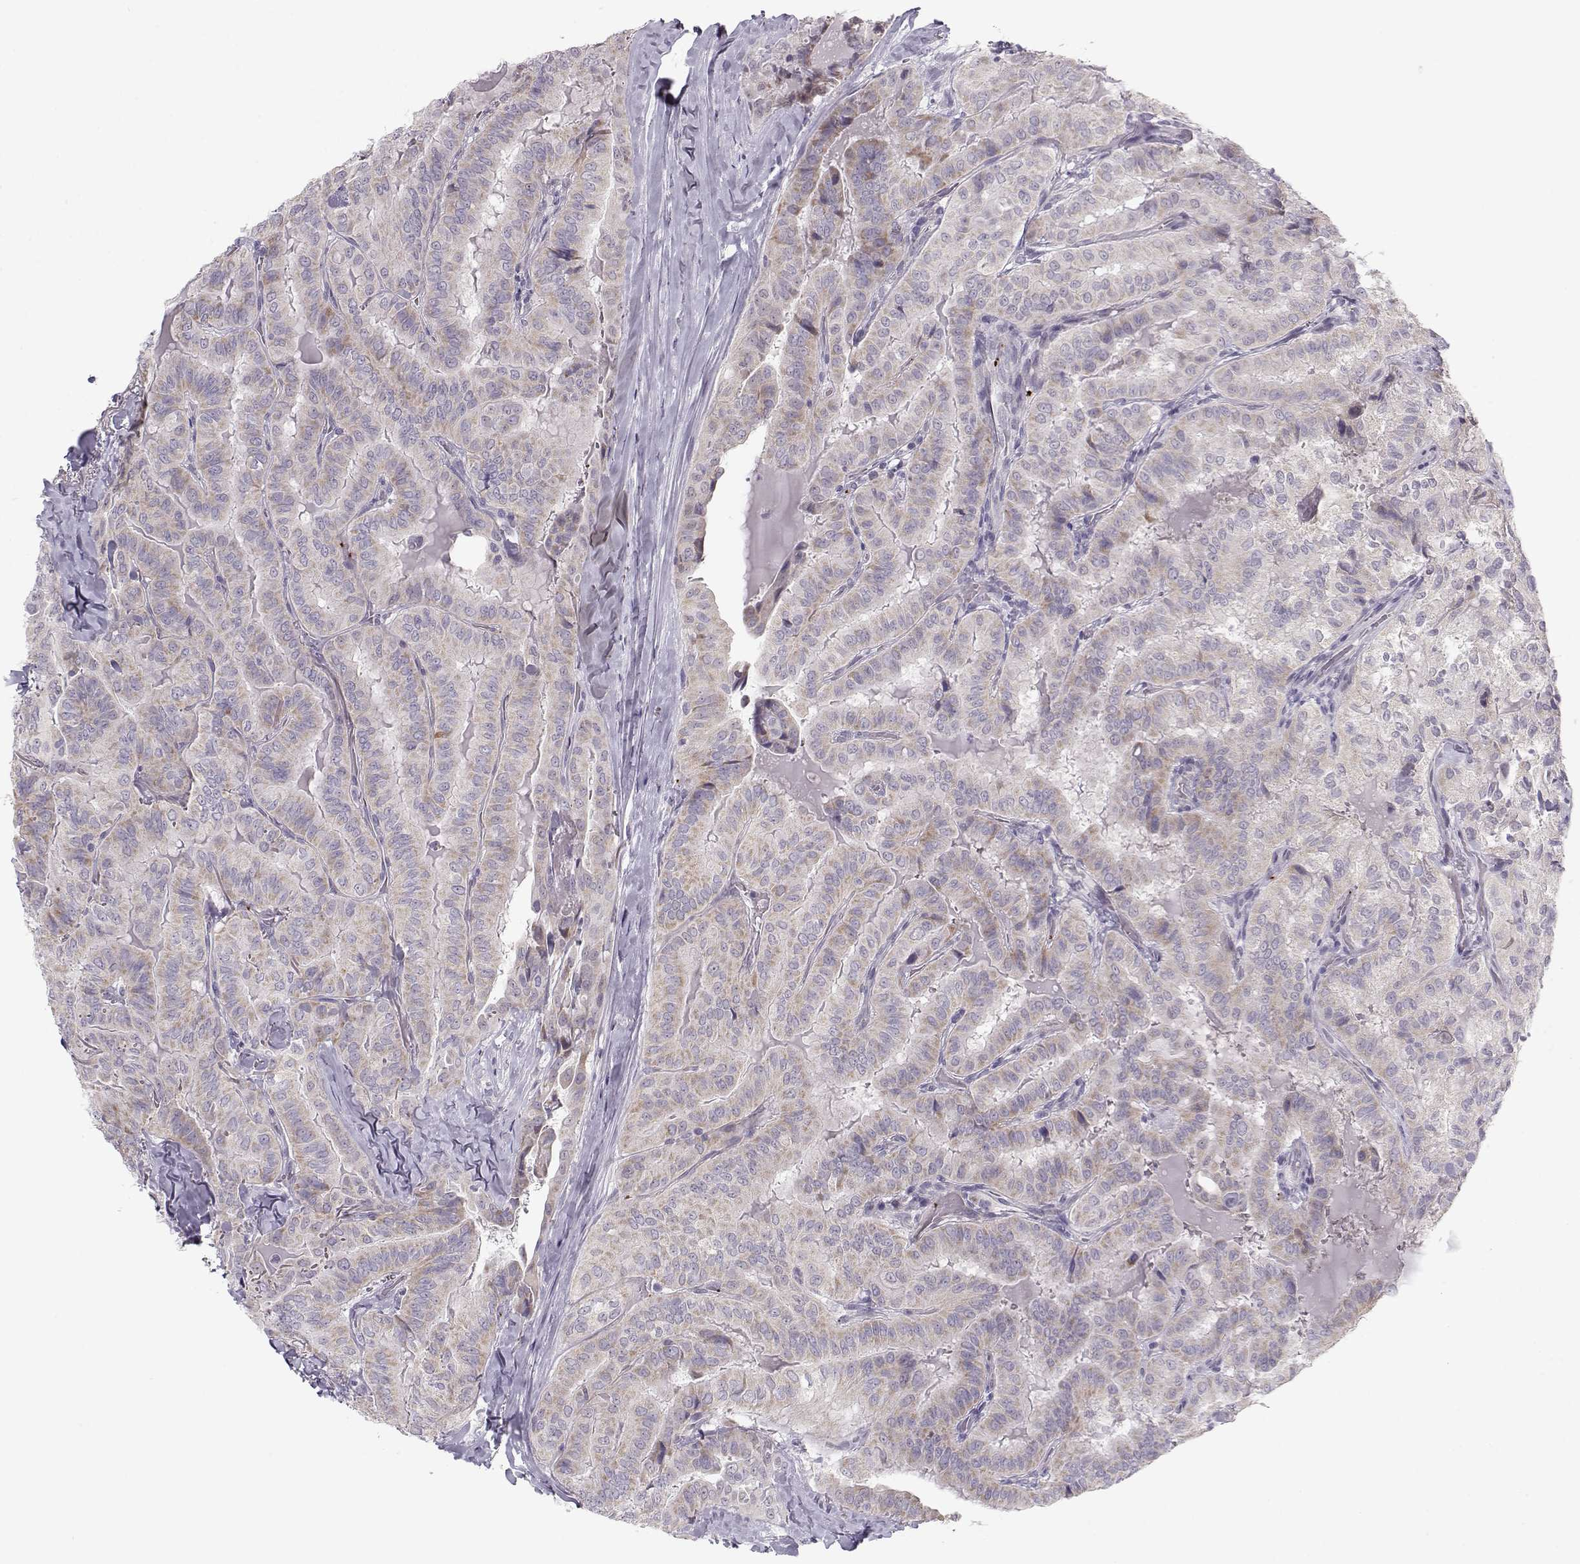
{"staining": {"intensity": "weak", "quantity": "25%-75%", "location": "cytoplasmic/membranous"}, "tissue": "thyroid cancer", "cell_type": "Tumor cells", "image_type": "cancer", "snomed": [{"axis": "morphology", "description": "Papillary adenocarcinoma, NOS"}, {"axis": "topography", "description": "Thyroid gland"}], "caption": "Thyroid cancer stained with a protein marker exhibits weak staining in tumor cells.", "gene": "KLF17", "patient": {"sex": "female", "age": 68}}